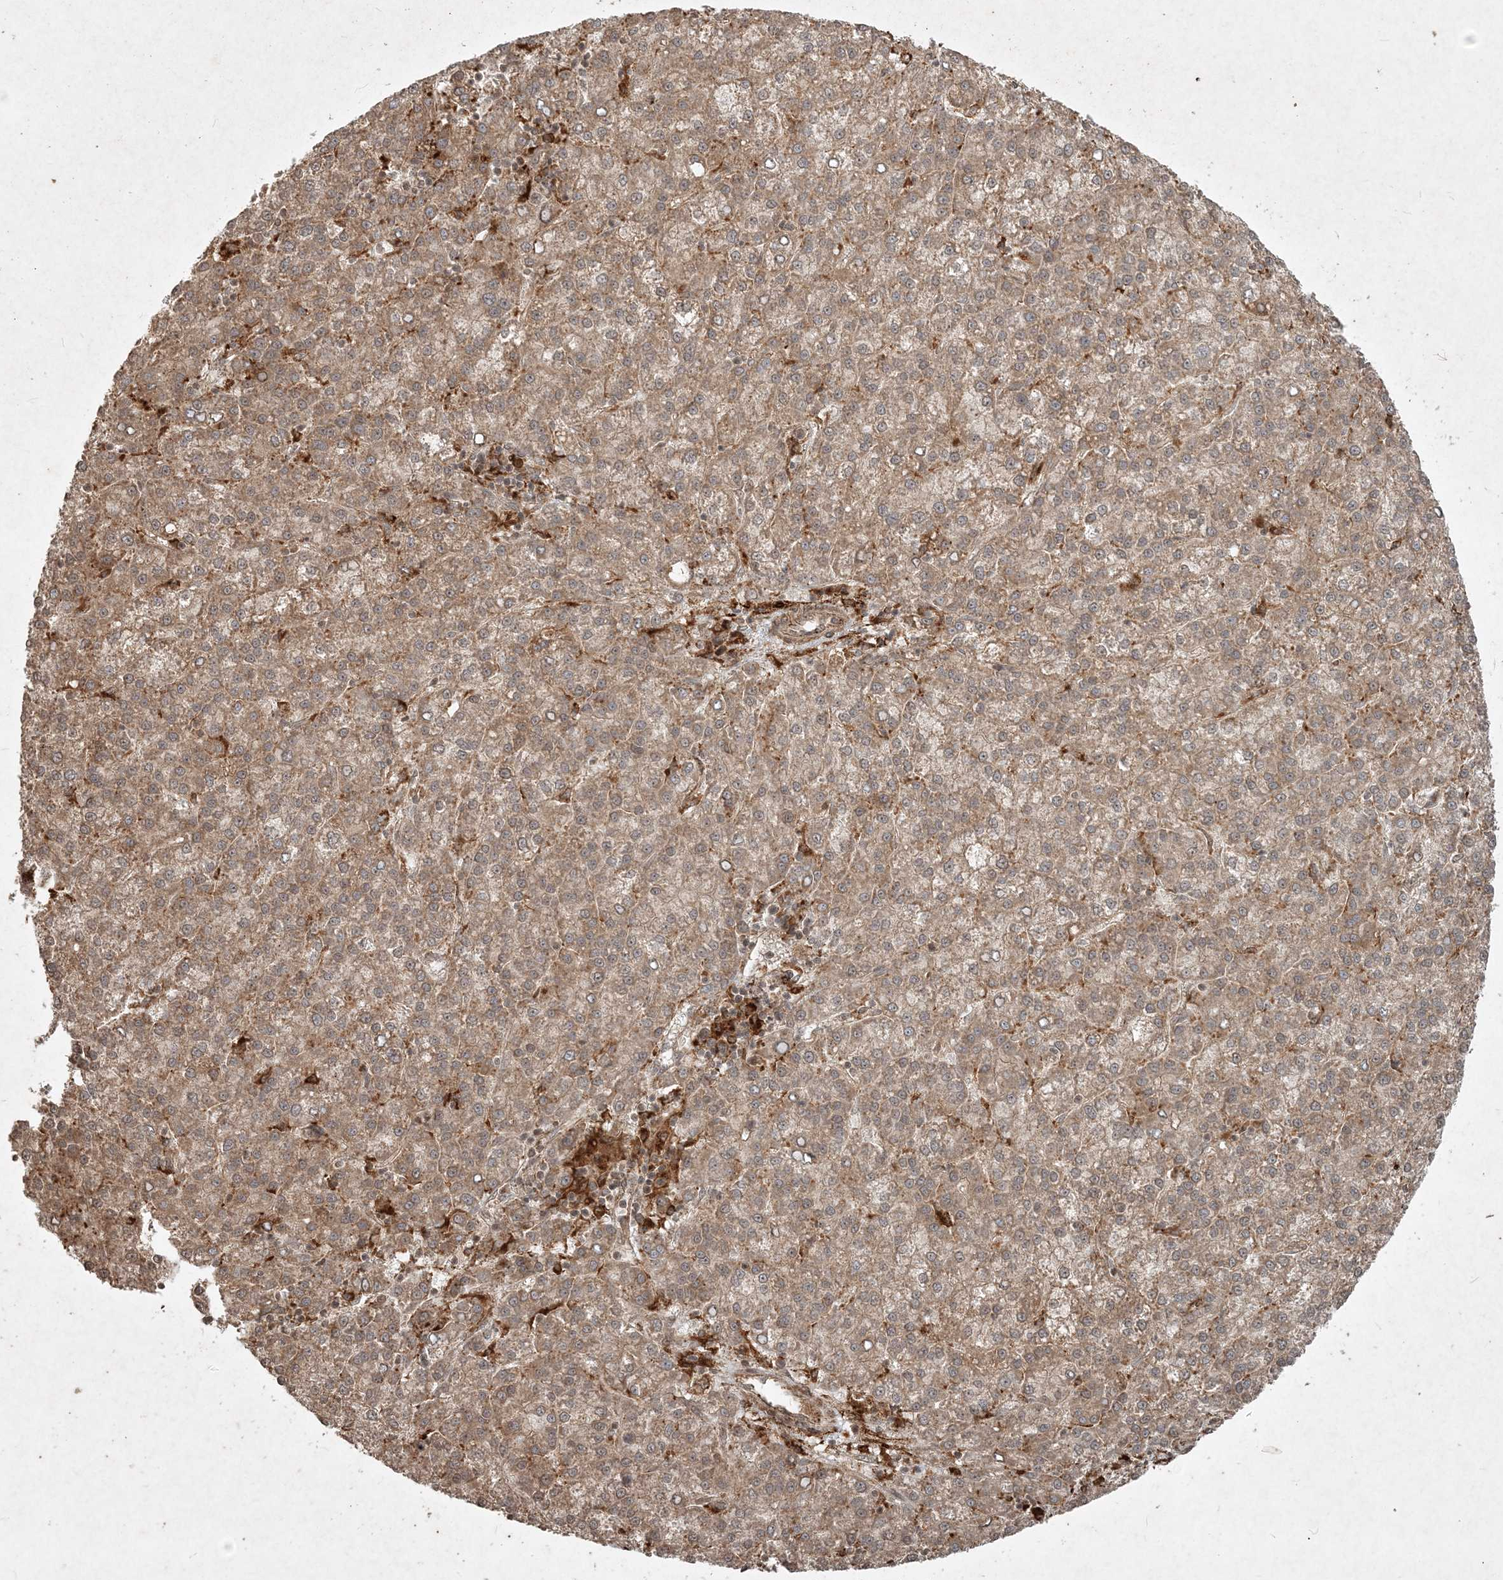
{"staining": {"intensity": "weak", "quantity": ">75%", "location": "cytoplasmic/membranous"}, "tissue": "liver cancer", "cell_type": "Tumor cells", "image_type": "cancer", "snomed": [{"axis": "morphology", "description": "Carcinoma, Hepatocellular, NOS"}, {"axis": "topography", "description": "Liver"}], "caption": "Liver cancer (hepatocellular carcinoma) stained for a protein reveals weak cytoplasmic/membranous positivity in tumor cells. (DAB IHC with brightfield microscopy, high magnification).", "gene": "NARS1", "patient": {"sex": "female", "age": 58}}